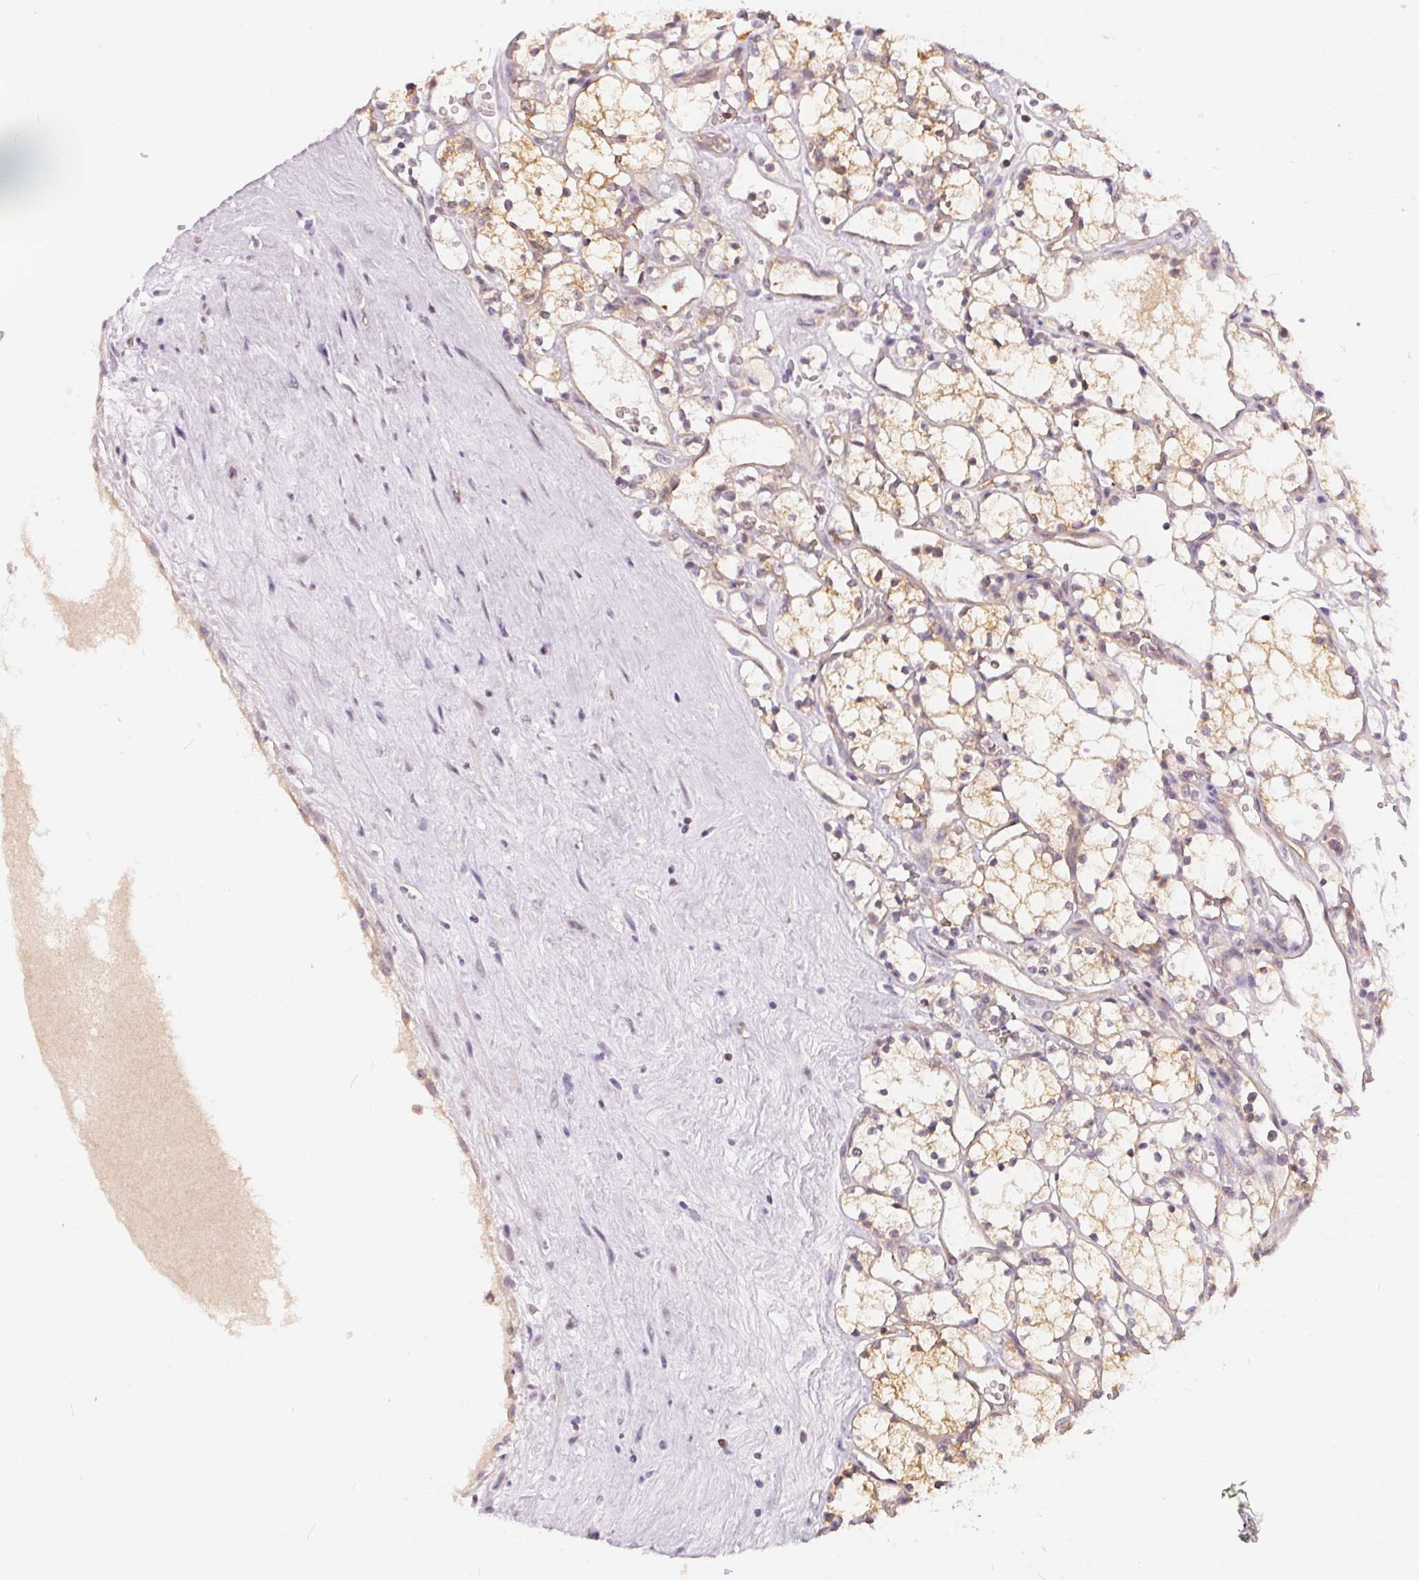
{"staining": {"intensity": "weak", "quantity": ">75%", "location": "cytoplasmic/membranous"}, "tissue": "renal cancer", "cell_type": "Tumor cells", "image_type": "cancer", "snomed": [{"axis": "morphology", "description": "Adenocarcinoma, NOS"}, {"axis": "topography", "description": "Kidney"}], "caption": "Renal cancer (adenocarcinoma) stained with DAB IHC displays low levels of weak cytoplasmic/membranous staining in about >75% of tumor cells.", "gene": "BLMH", "patient": {"sex": "female", "age": 69}}